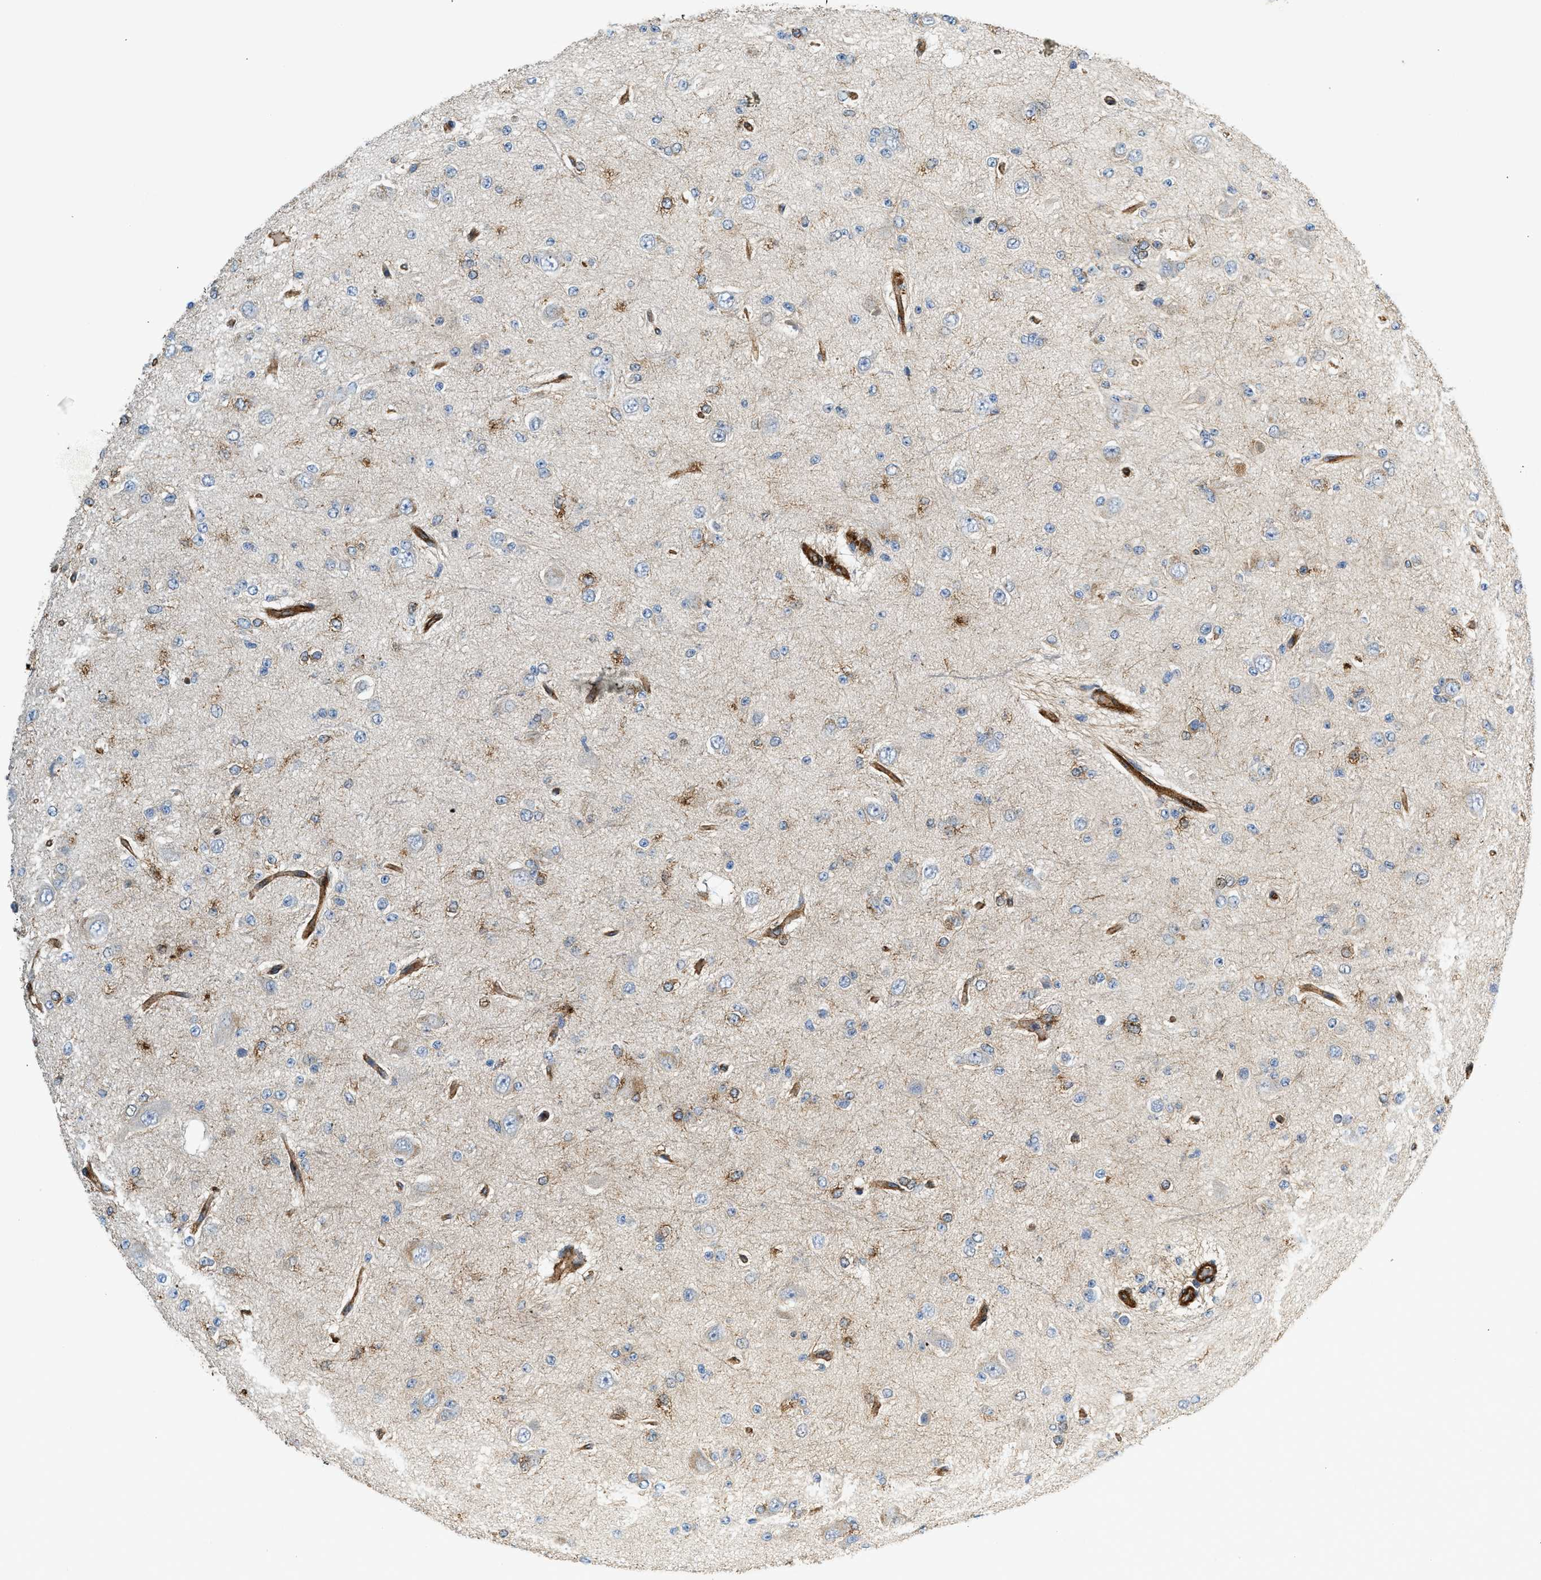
{"staining": {"intensity": "negative", "quantity": "none", "location": "none"}, "tissue": "glioma", "cell_type": "Tumor cells", "image_type": "cancer", "snomed": [{"axis": "morphology", "description": "Glioma, malignant, Low grade"}, {"axis": "topography", "description": "Brain"}], "caption": "Immunohistochemistry of glioma demonstrates no positivity in tumor cells.", "gene": "HIP1", "patient": {"sex": "male", "age": 38}}